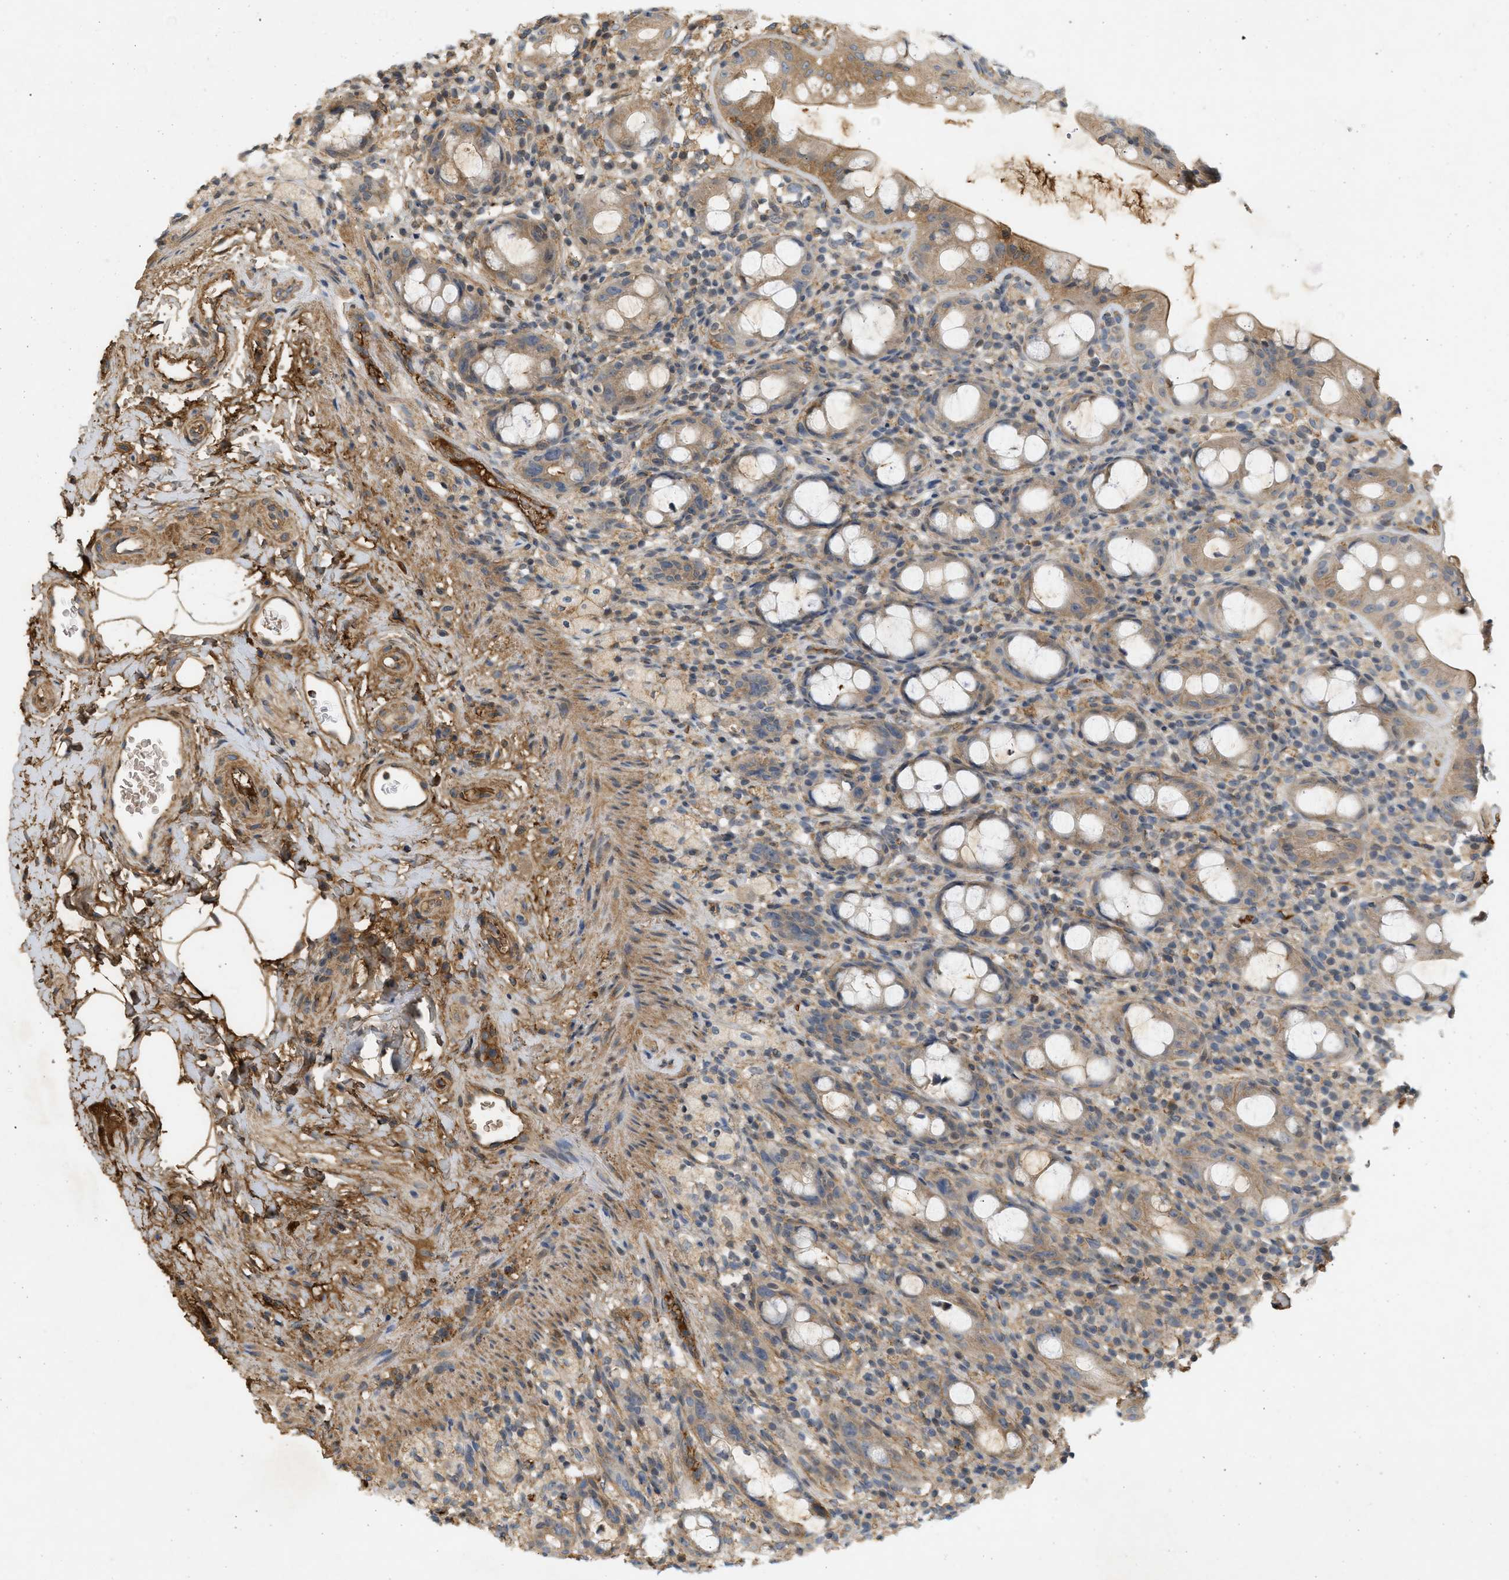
{"staining": {"intensity": "weak", "quantity": ">75%", "location": "cytoplasmic/membranous"}, "tissue": "rectum", "cell_type": "Glandular cells", "image_type": "normal", "snomed": [{"axis": "morphology", "description": "Normal tissue, NOS"}, {"axis": "topography", "description": "Rectum"}], "caption": "Weak cytoplasmic/membranous protein expression is appreciated in approximately >75% of glandular cells in rectum. The staining is performed using DAB brown chromogen to label protein expression. The nuclei are counter-stained blue using hematoxylin.", "gene": "F8", "patient": {"sex": "male", "age": 44}}